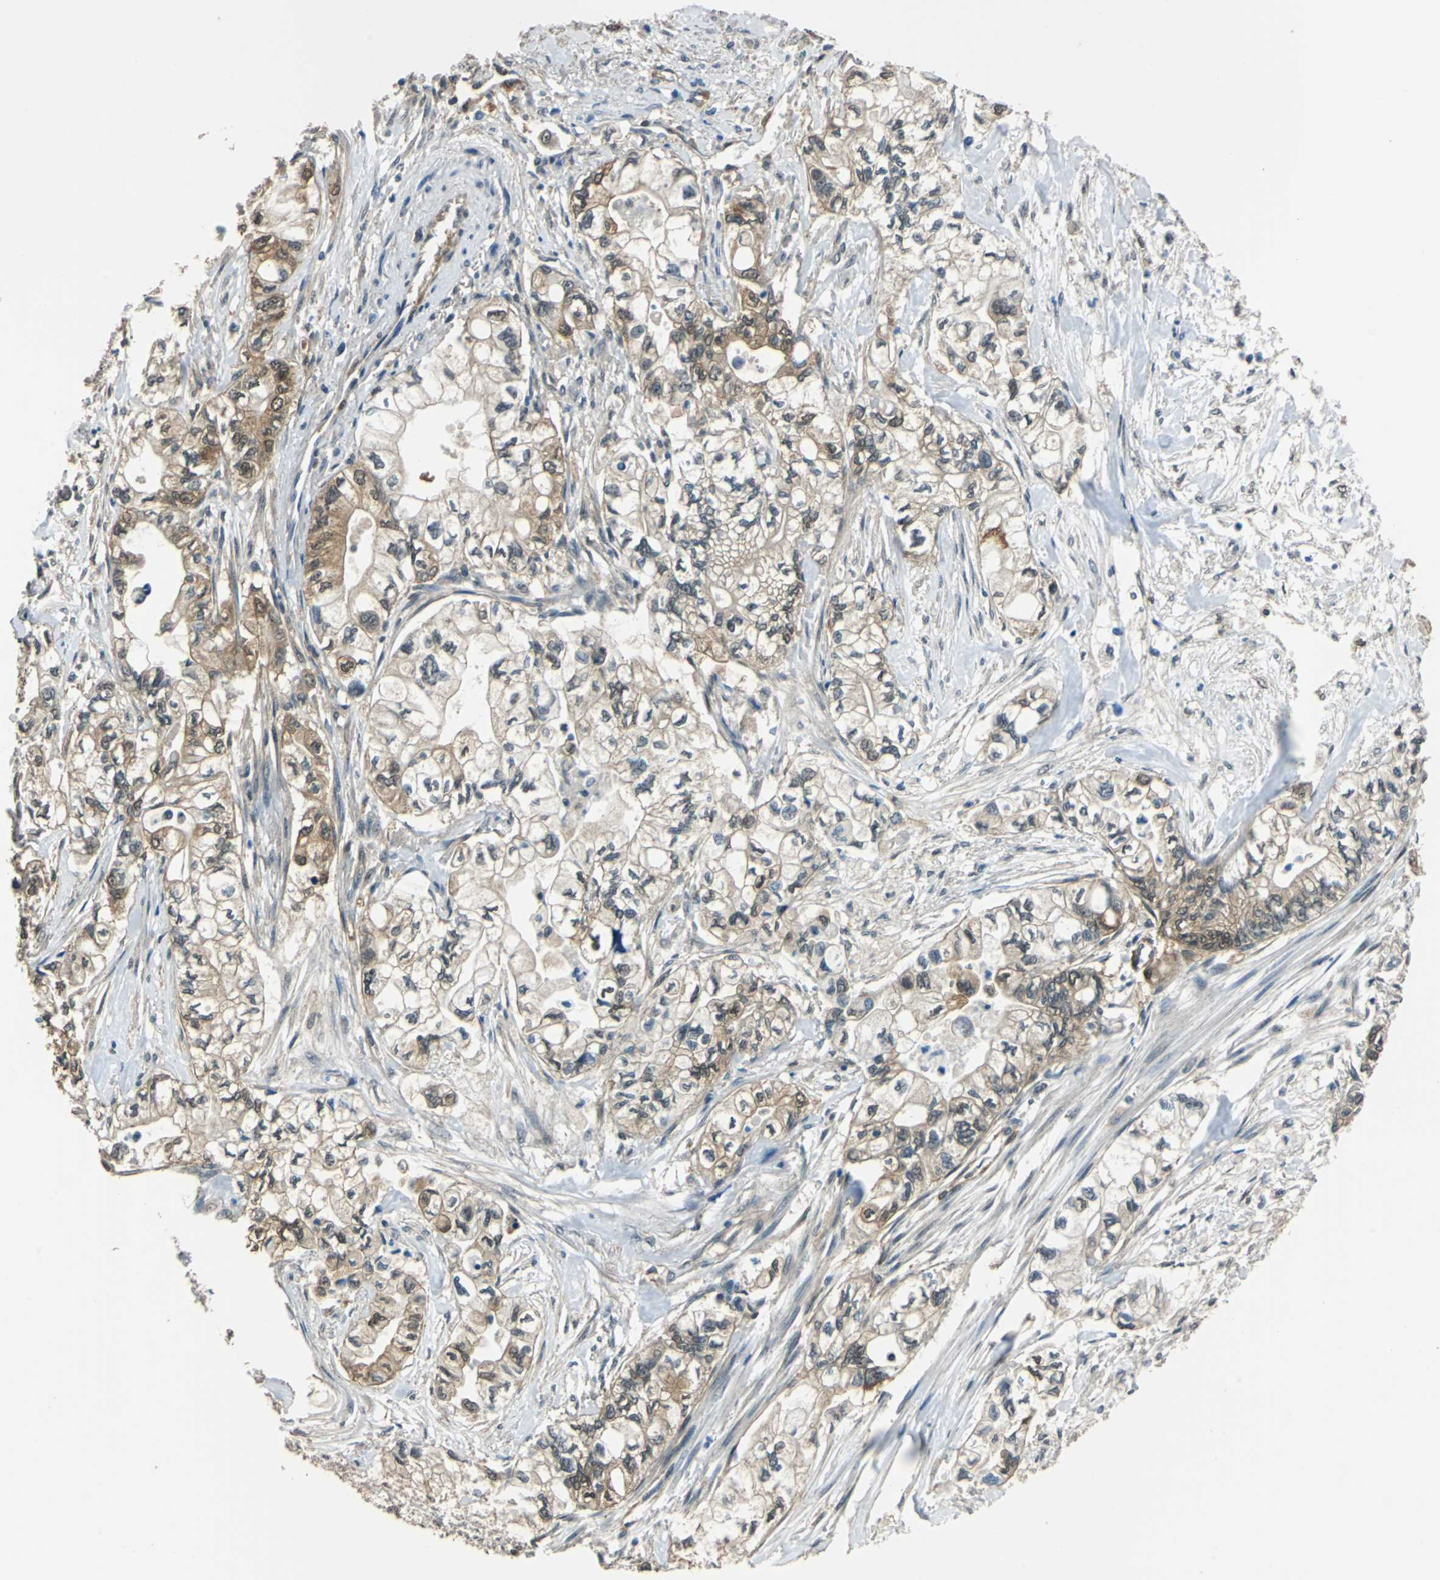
{"staining": {"intensity": "moderate", "quantity": ">75%", "location": "cytoplasmic/membranous,nuclear"}, "tissue": "pancreatic cancer", "cell_type": "Tumor cells", "image_type": "cancer", "snomed": [{"axis": "morphology", "description": "Adenocarcinoma, NOS"}, {"axis": "topography", "description": "Pancreas"}], "caption": "About >75% of tumor cells in human pancreatic adenocarcinoma display moderate cytoplasmic/membranous and nuclear protein expression as visualized by brown immunohistochemical staining.", "gene": "FKBP4", "patient": {"sex": "male", "age": 79}}